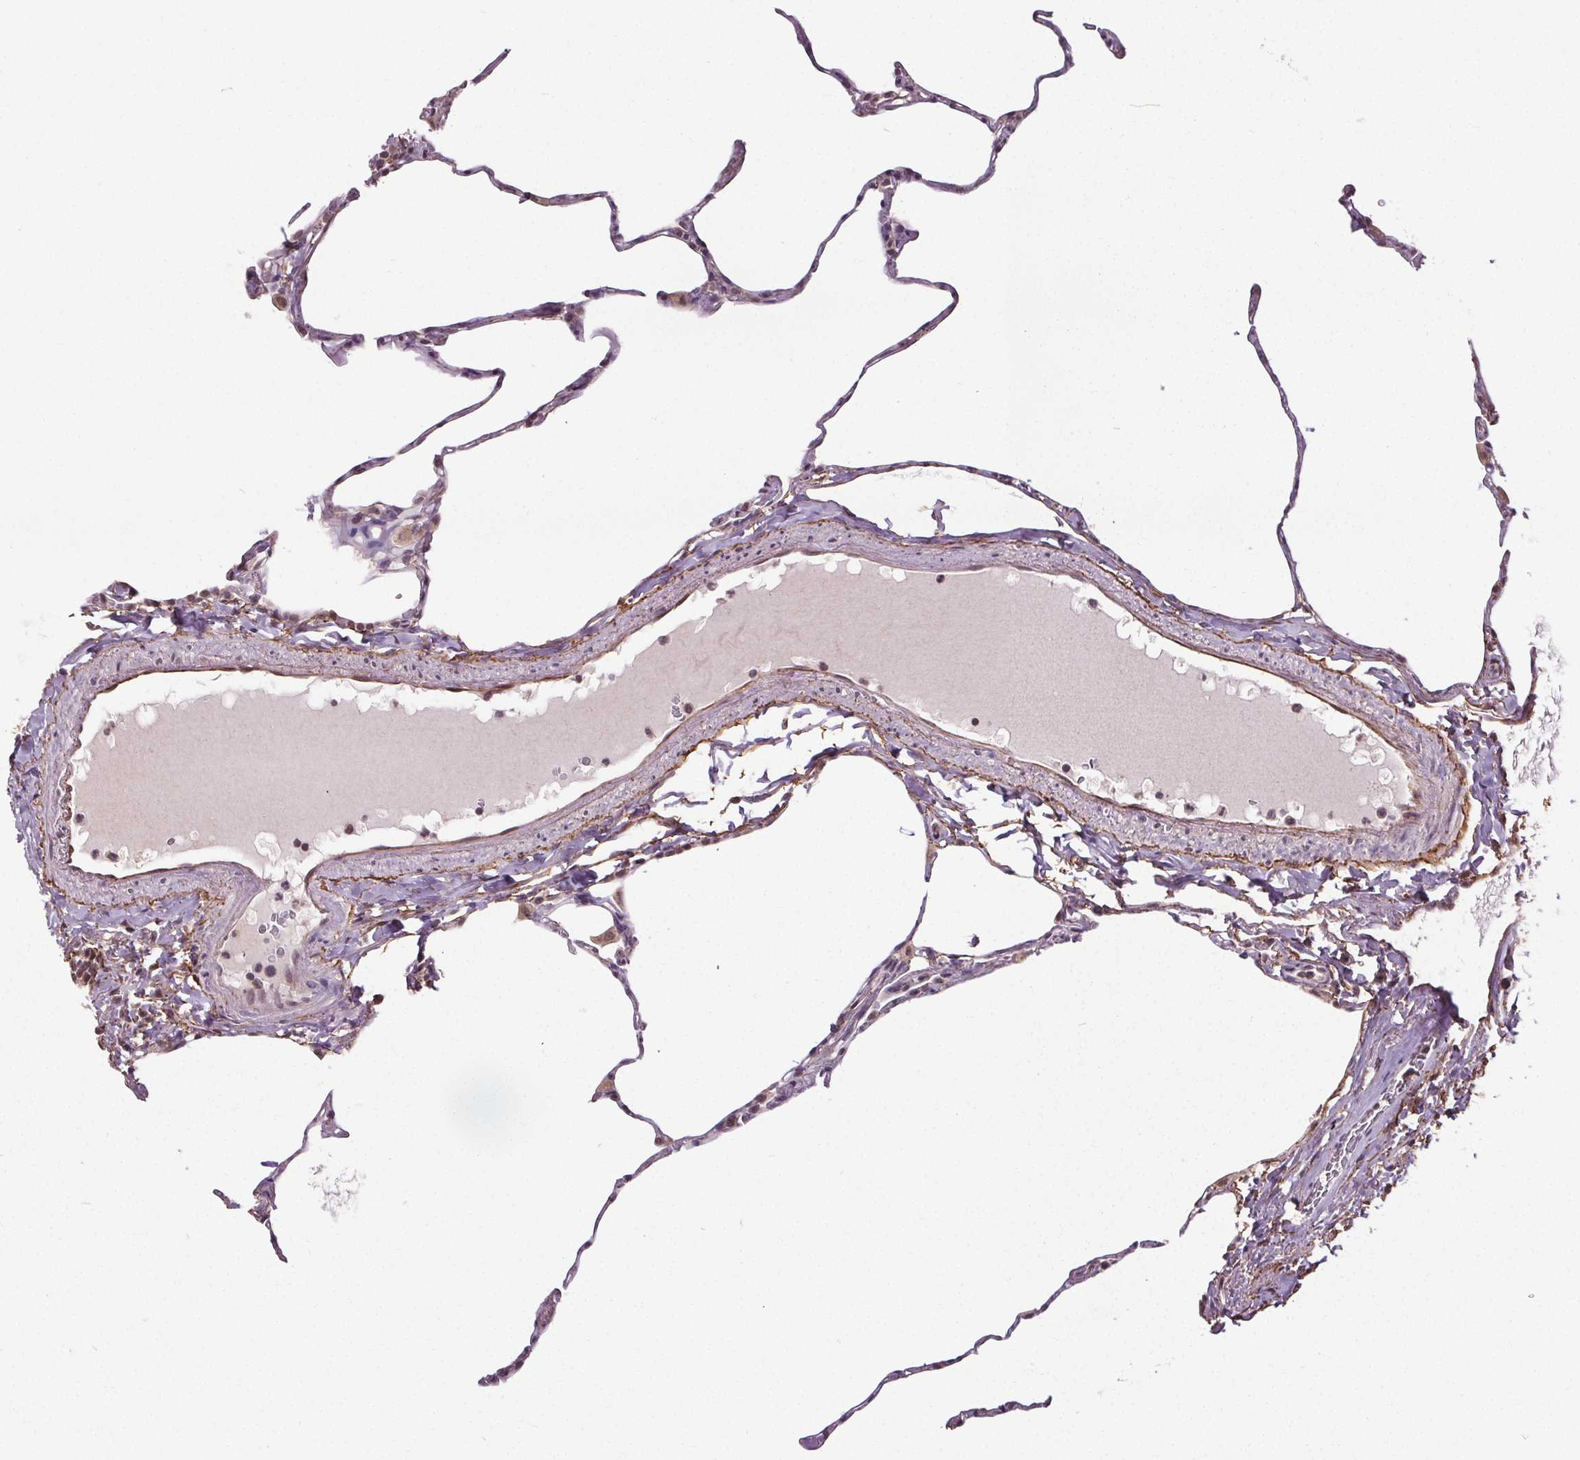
{"staining": {"intensity": "negative", "quantity": "none", "location": "none"}, "tissue": "lung", "cell_type": "Alveolar cells", "image_type": "normal", "snomed": [{"axis": "morphology", "description": "Normal tissue, NOS"}, {"axis": "topography", "description": "Lung"}], "caption": "Immunohistochemical staining of unremarkable human lung displays no significant positivity in alveolar cells.", "gene": "KIAA0232", "patient": {"sex": "male", "age": 65}}